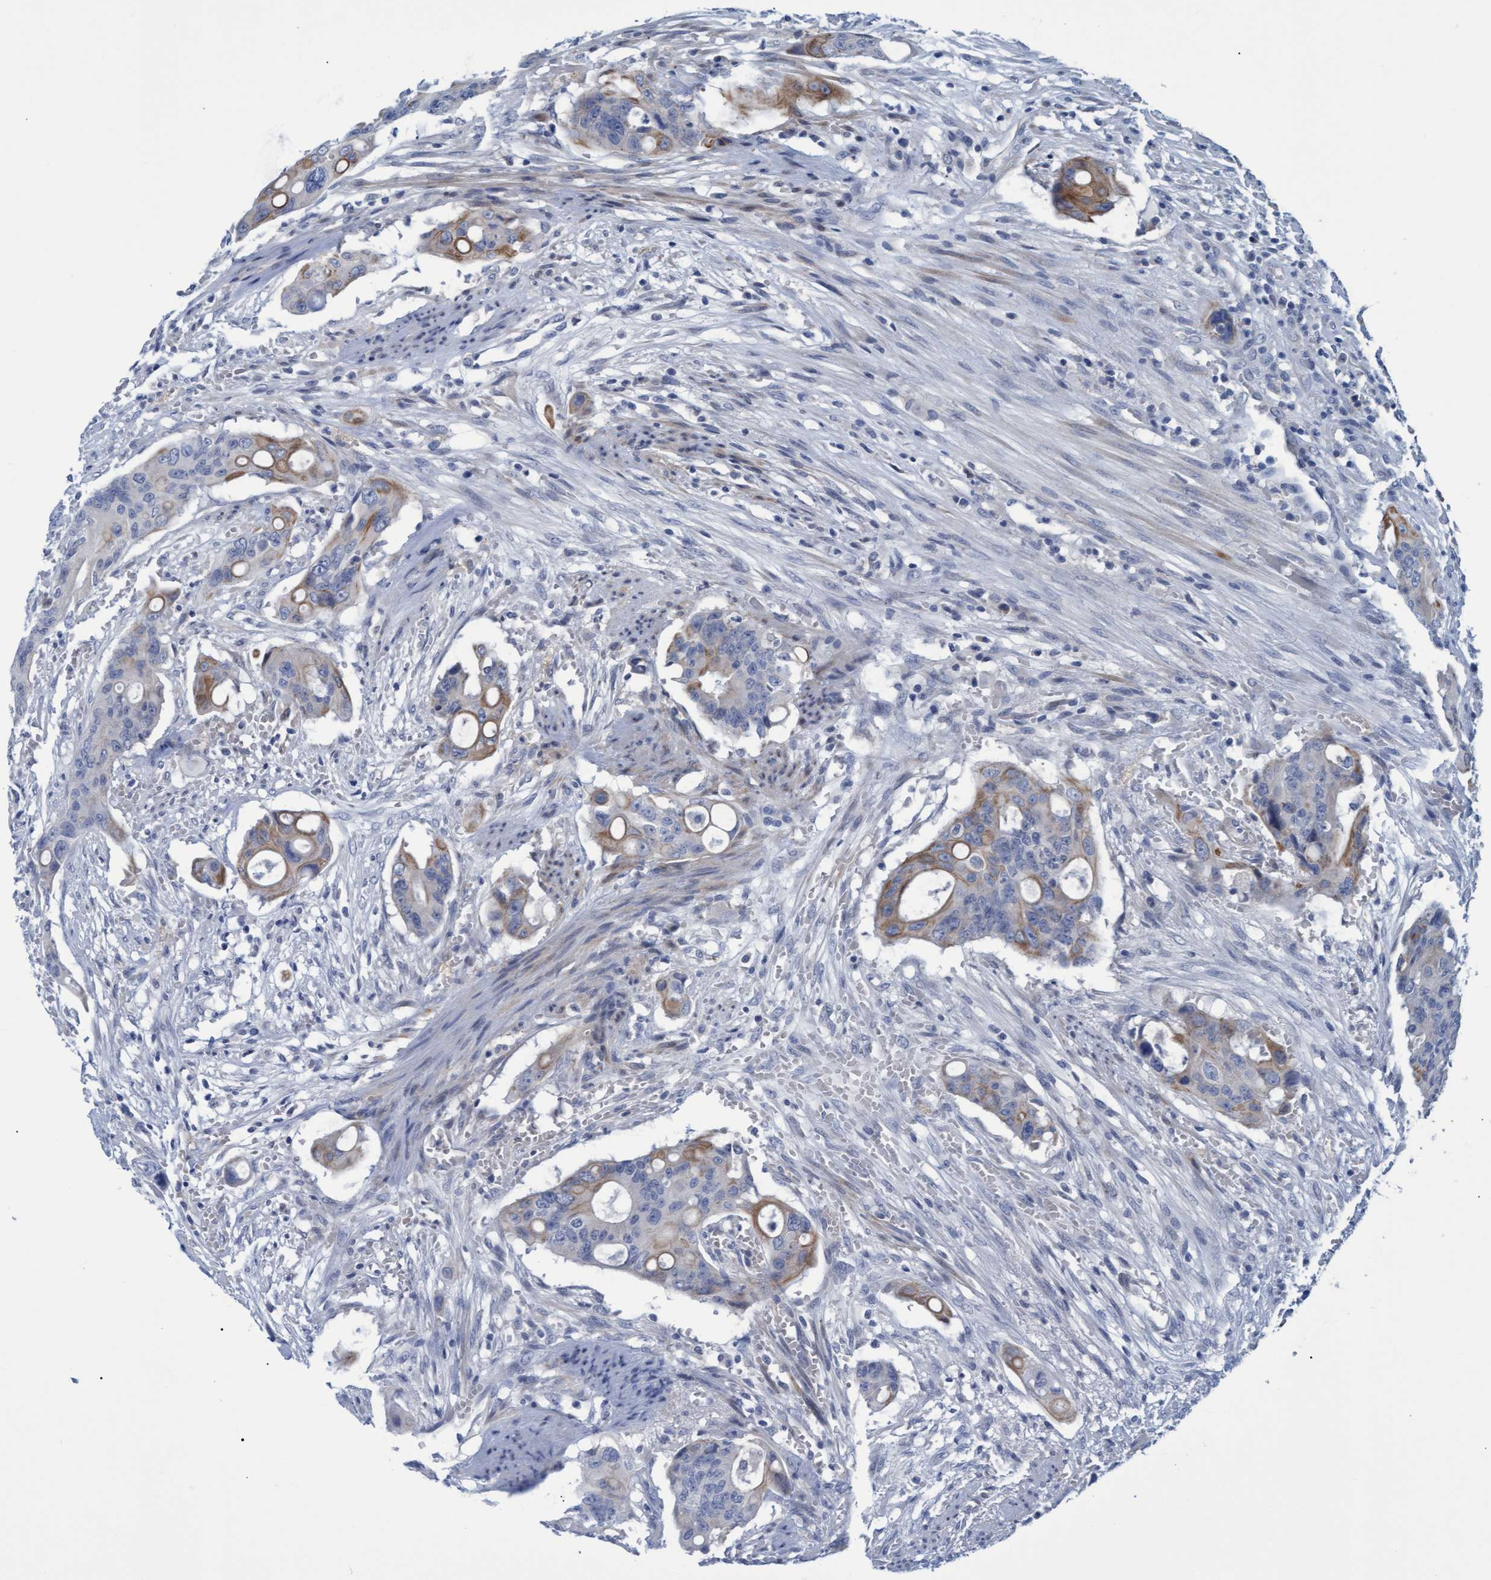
{"staining": {"intensity": "moderate", "quantity": "<25%", "location": "cytoplasmic/membranous"}, "tissue": "colorectal cancer", "cell_type": "Tumor cells", "image_type": "cancer", "snomed": [{"axis": "morphology", "description": "Adenocarcinoma, NOS"}, {"axis": "topography", "description": "Colon"}], "caption": "High-power microscopy captured an IHC histopathology image of colorectal cancer, revealing moderate cytoplasmic/membranous expression in approximately <25% of tumor cells.", "gene": "SSTR3", "patient": {"sex": "female", "age": 57}}